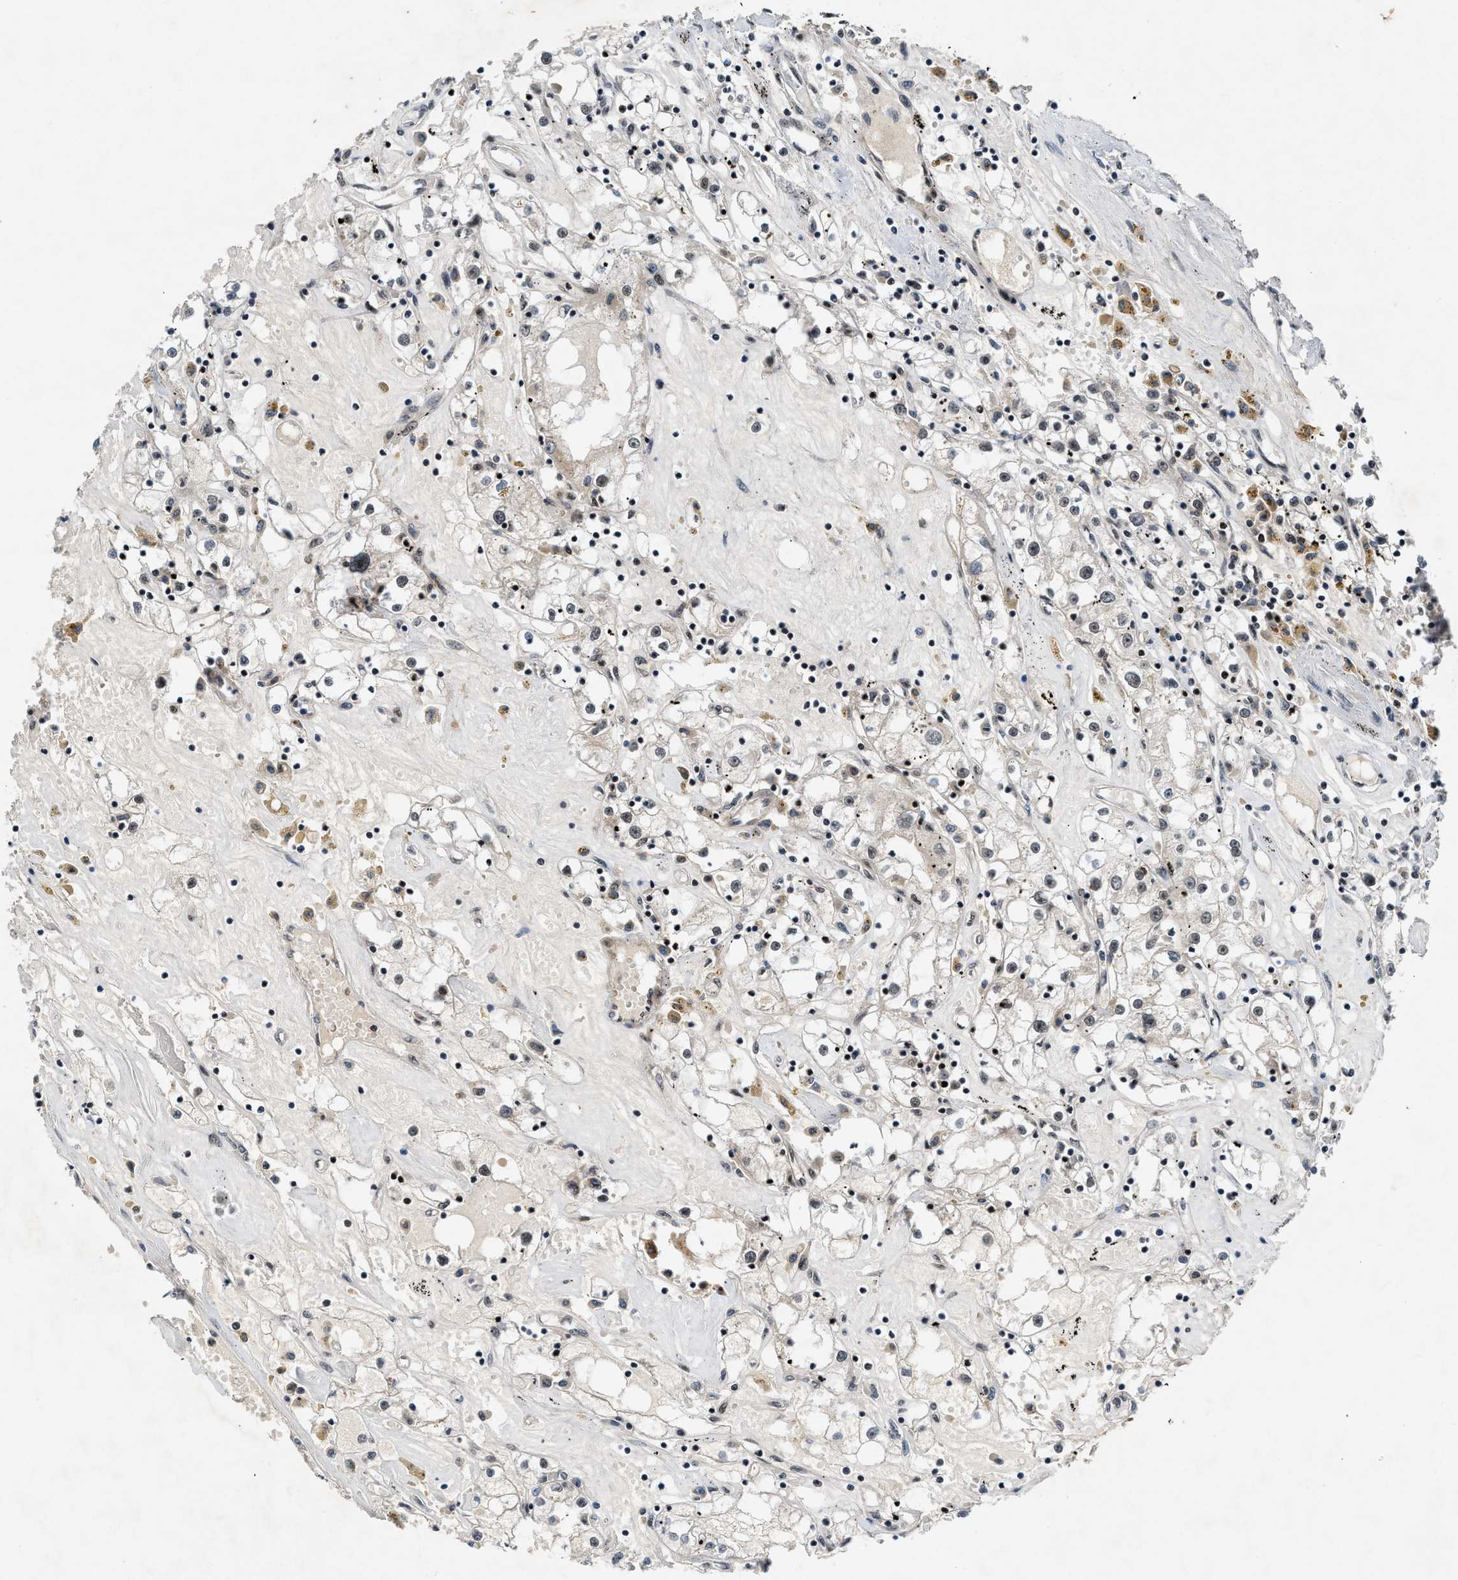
{"staining": {"intensity": "weak", "quantity": "<25%", "location": "nuclear"}, "tissue": "renal cancer", "cell_type": "Tumor cells", "image_type": "cancer", "snomed": [{"axis": "morphology", "description": "Adenocarcinoma, NOS"}, {"axis": "topography", "description": "Kidney"}], "caption": "Tumor cells show no significant positivity in adenocarcinoma (renal).", "gene": "NCOA1", "patient": {"sex": "male", "age": 56}}